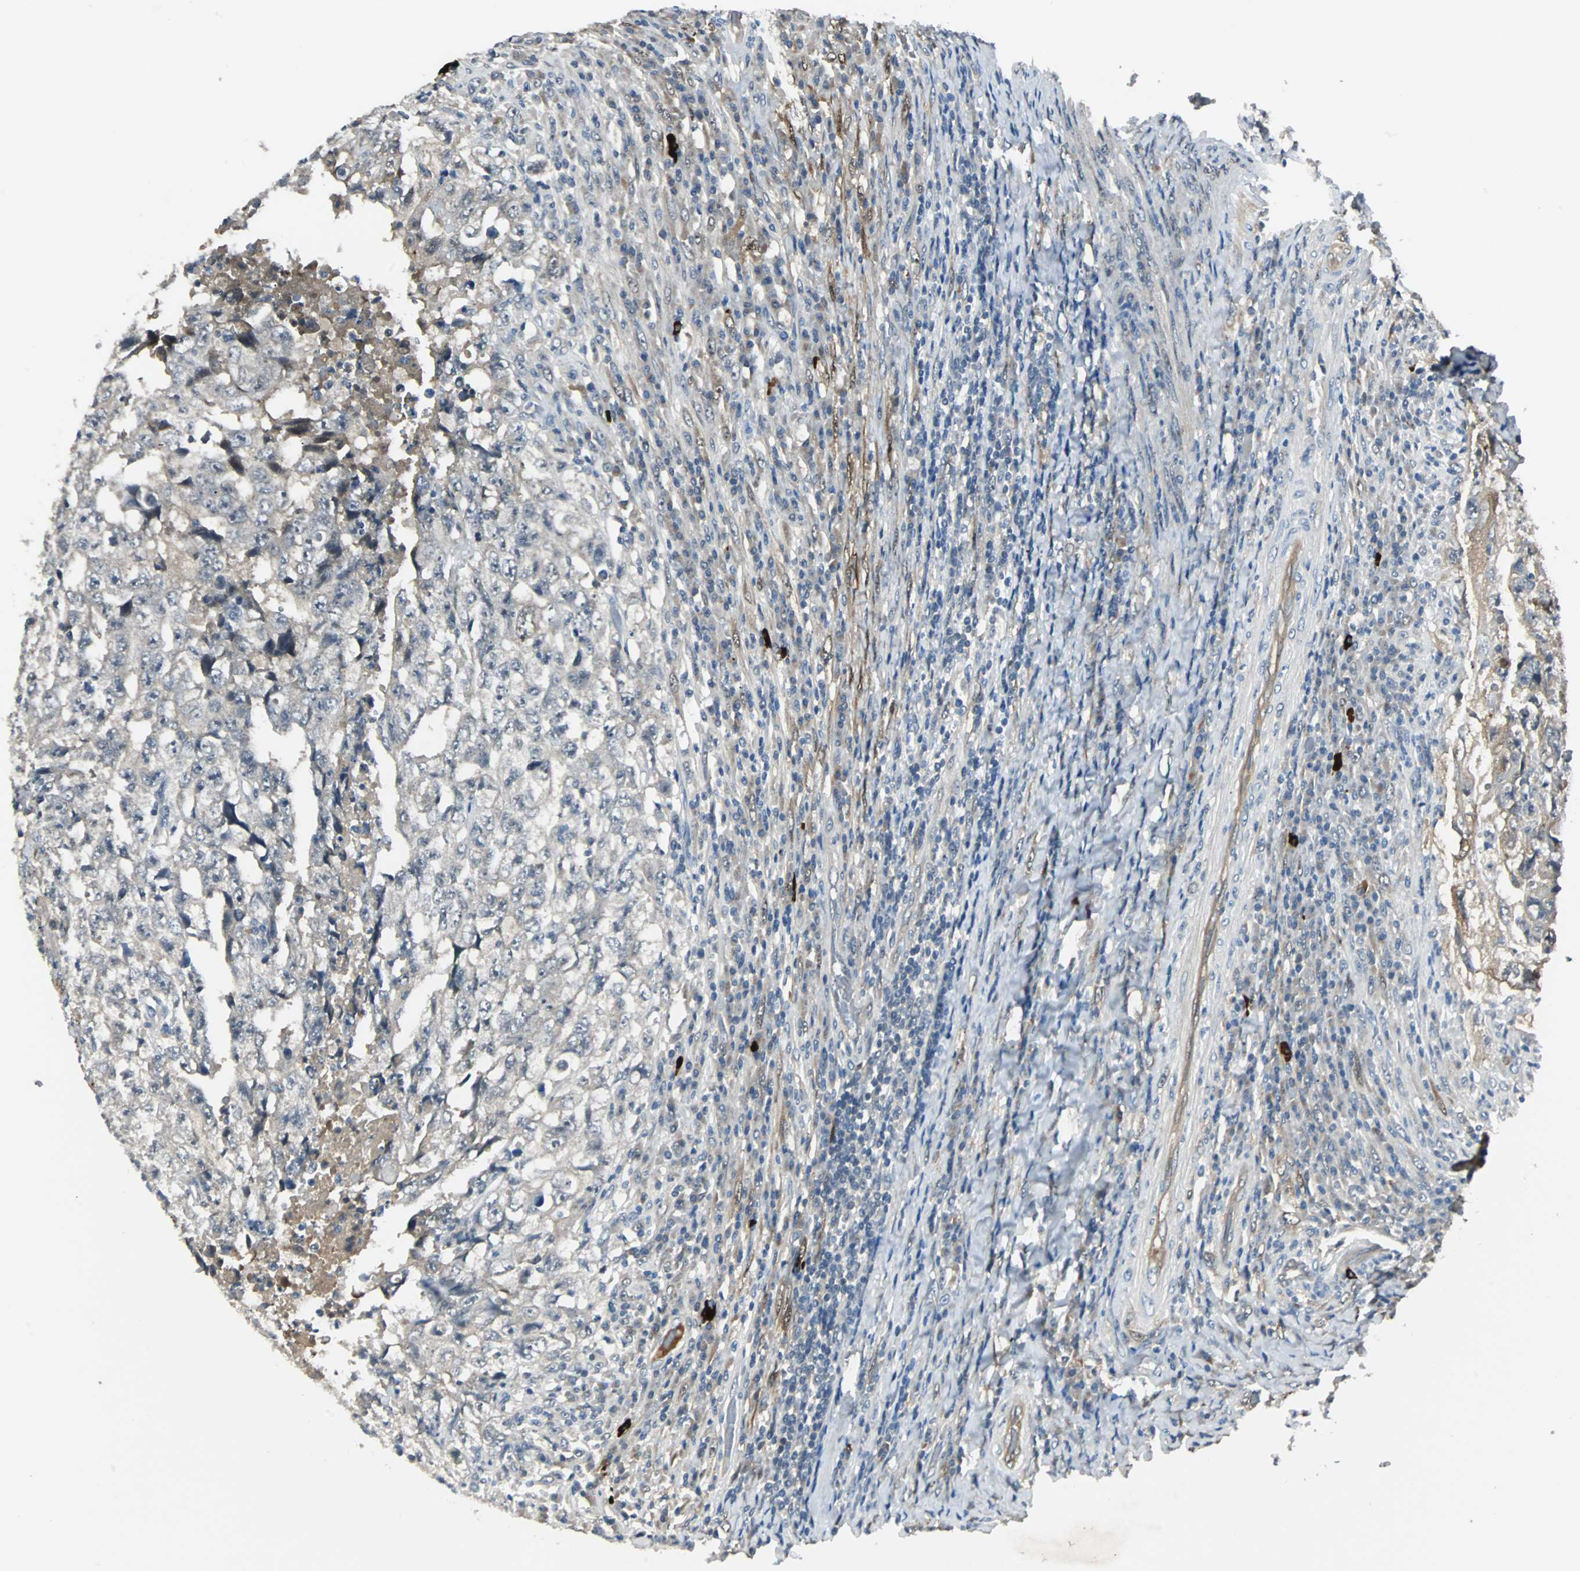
{"staining": {"intensity": "negative", "quantity": "none", "location": "none"}, "tissue": "testis cancer", "cell_type": "Tumor cells", "image_type": "cancer", "snomed": [{"axis": "morphology", "description": "Necrosis, NOS"}, {"axis": "morphology", "description": "Carcinoma, Embryonal, NOS"}, {"axis": "topography", "description": "Testis"}], "caption": "An IHC histopathology image of embryonal carcinoma (testis) is shown. There is no staining in tumor cells of embryonal carcinoma (testis).", "gene": "FHL2", "patient": {"sex": "male", "age": 19}}